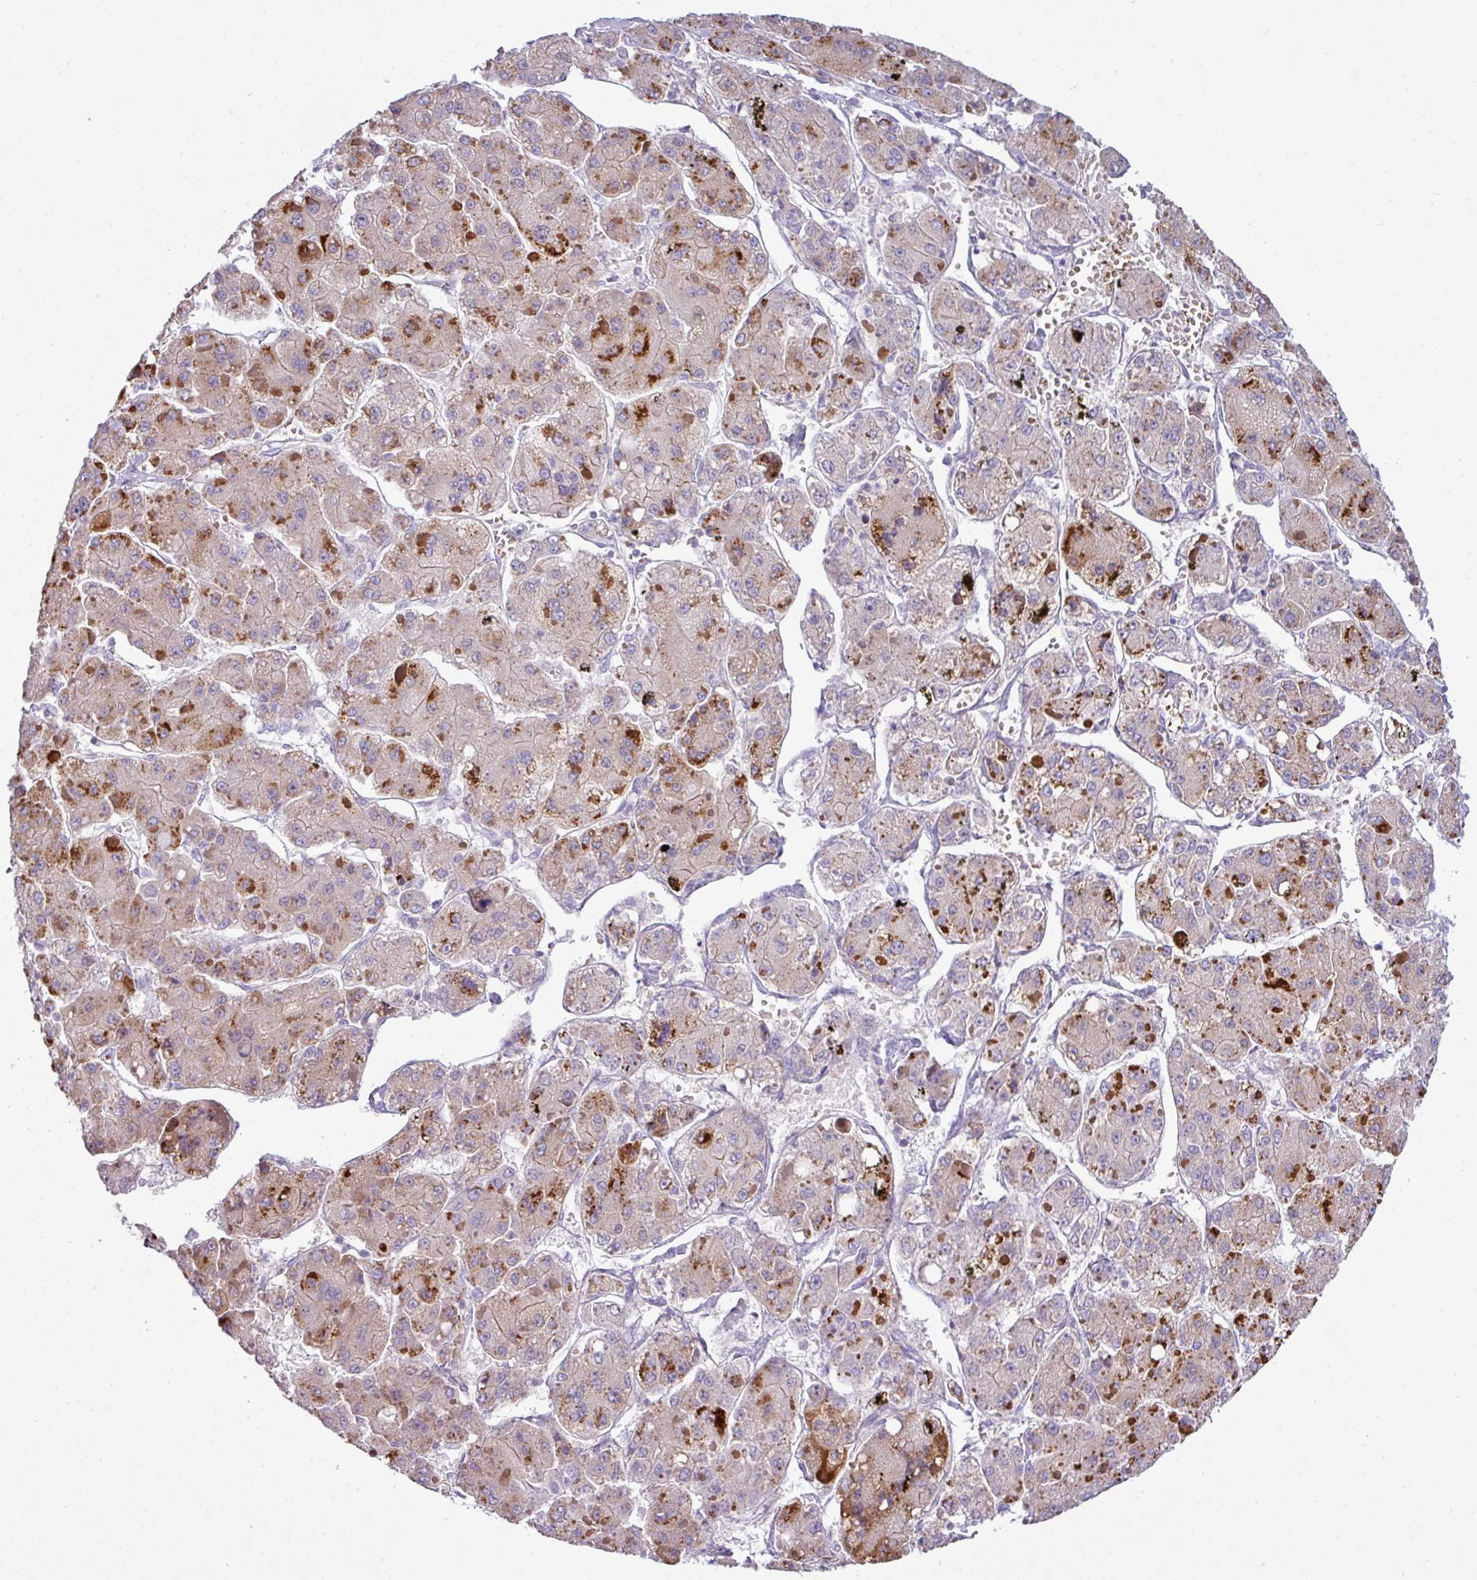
{"staining": {"intensity": "strong", "quantity": "25%-75%", "location": "cytoplasmic/membranous"}, "tissue": "liver cancer", "cell_type": "Tumor cells", "image_type": "cancer", "snomed": [{"axis": "morphology", "description": "Carcinoma, Hepatocellular, NOS"}, {"axis": "topography", "description": "Liver"}], "caption": "Immunohistochemistry (IHC) image of human liver cancer stained for a protein (brown), which displays high levels of strong cytoplasmic/membranous staining in approximately 25%-75% of tumor cells.", "gene": "ACAP3", "patient": {"sex": "female", "age": 73}}